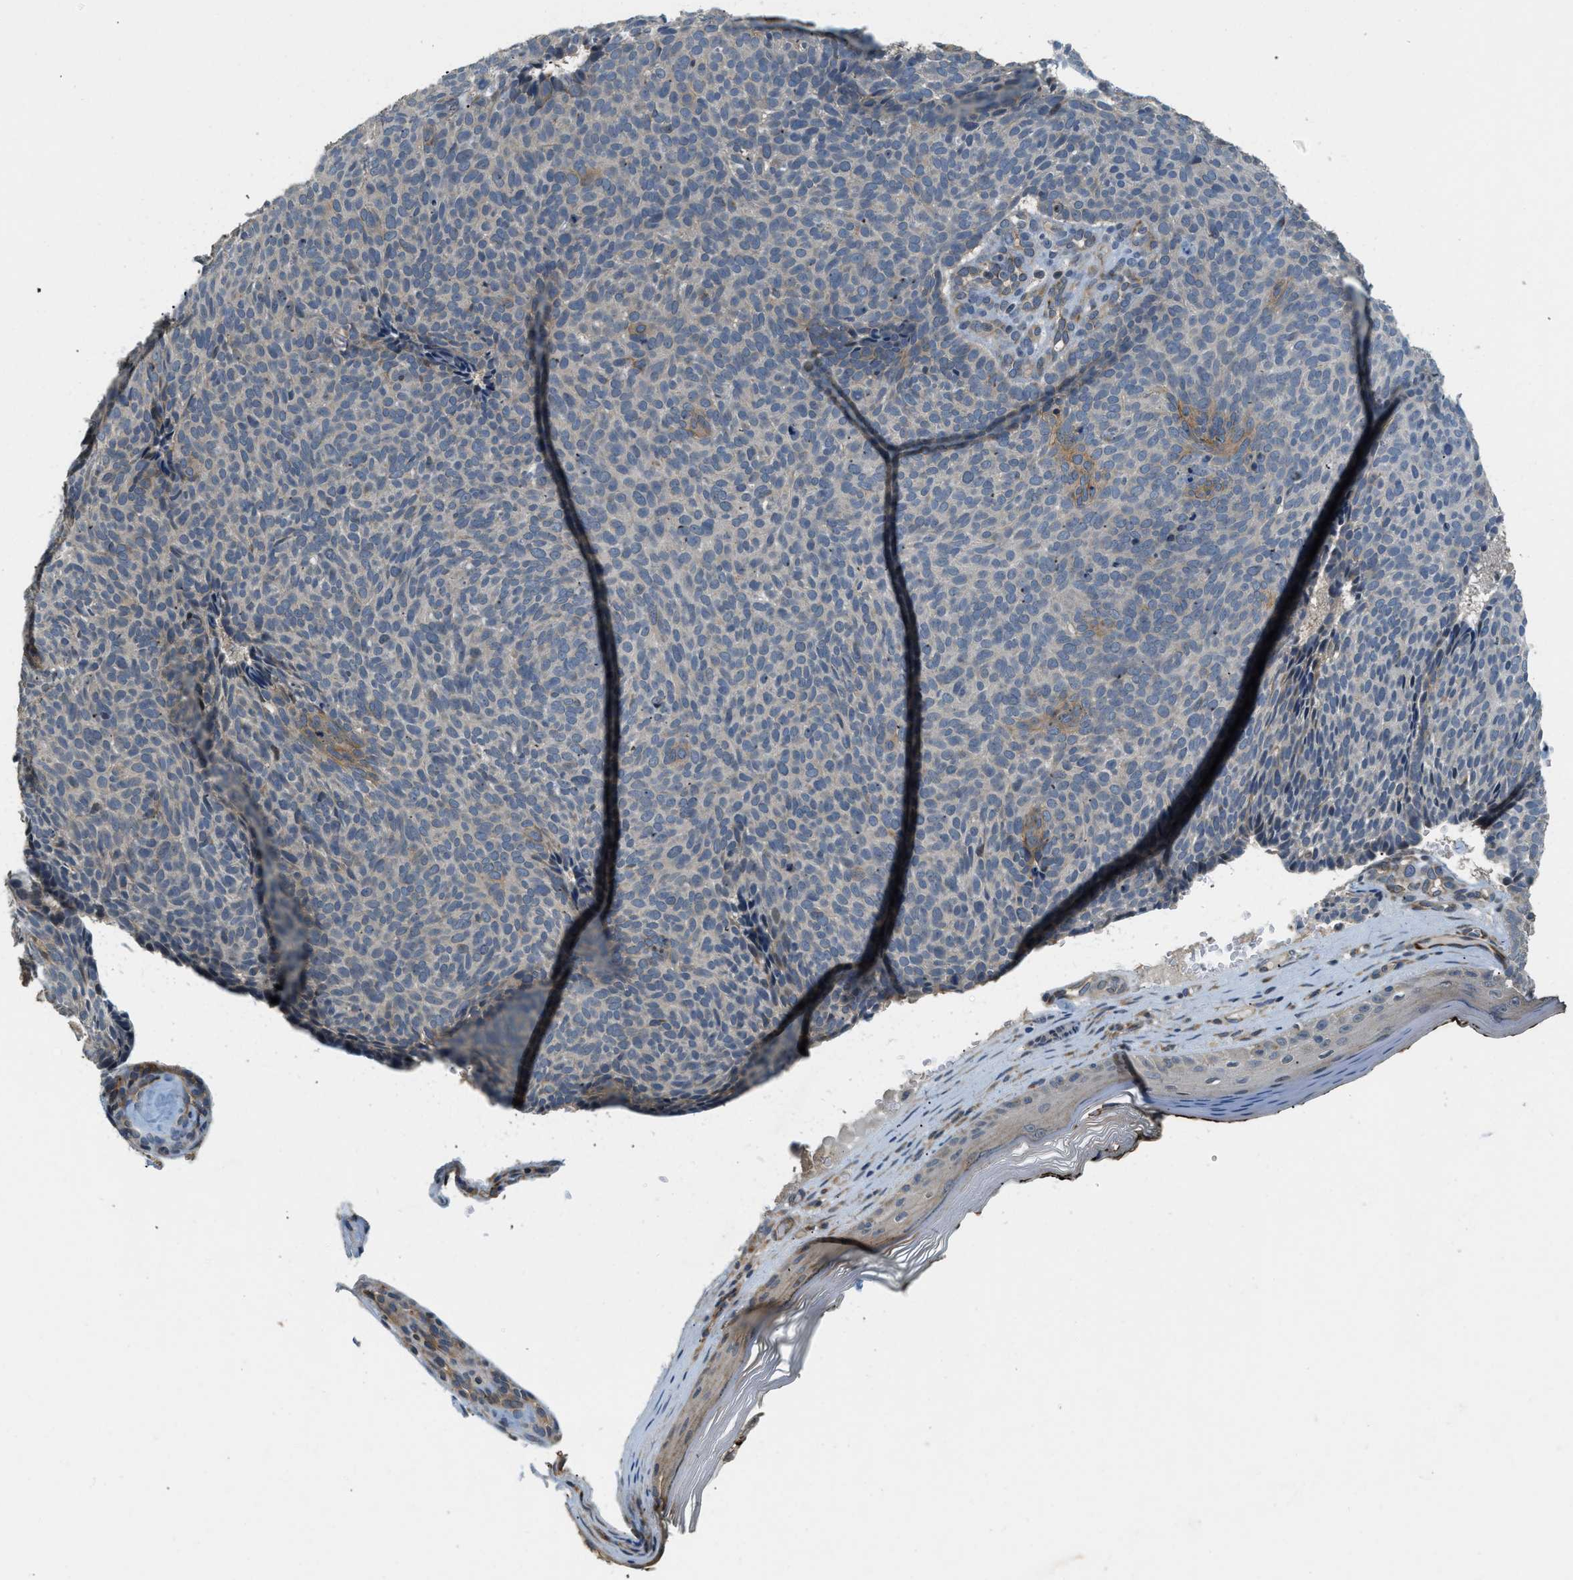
{"staining": {"intensity": "moderate", "quantity": "<25%", "location": "cytoplasmic/membranous"}, "tissue": "skin cancer", "cell_type": "Tumor cells", "image_type": "cancer", "snomed": [{"axis": "morphology", "description": "Basal cell carcinoma"}, {"axis": "topography", "description": "Skin"}], "caption": "IHC of human skin basal cell carcinoma displays low levels of moderate cytoplasmic/membranous positivity in about <25% of tumor cells. The staining was performed using DAB to visualize the protein expression in brown, while the nuclei were stained in blue with hematoxylin (Magnification: 20x).", "gene": "ALOX12", "patient": {"sex": "male", "age": 61}}